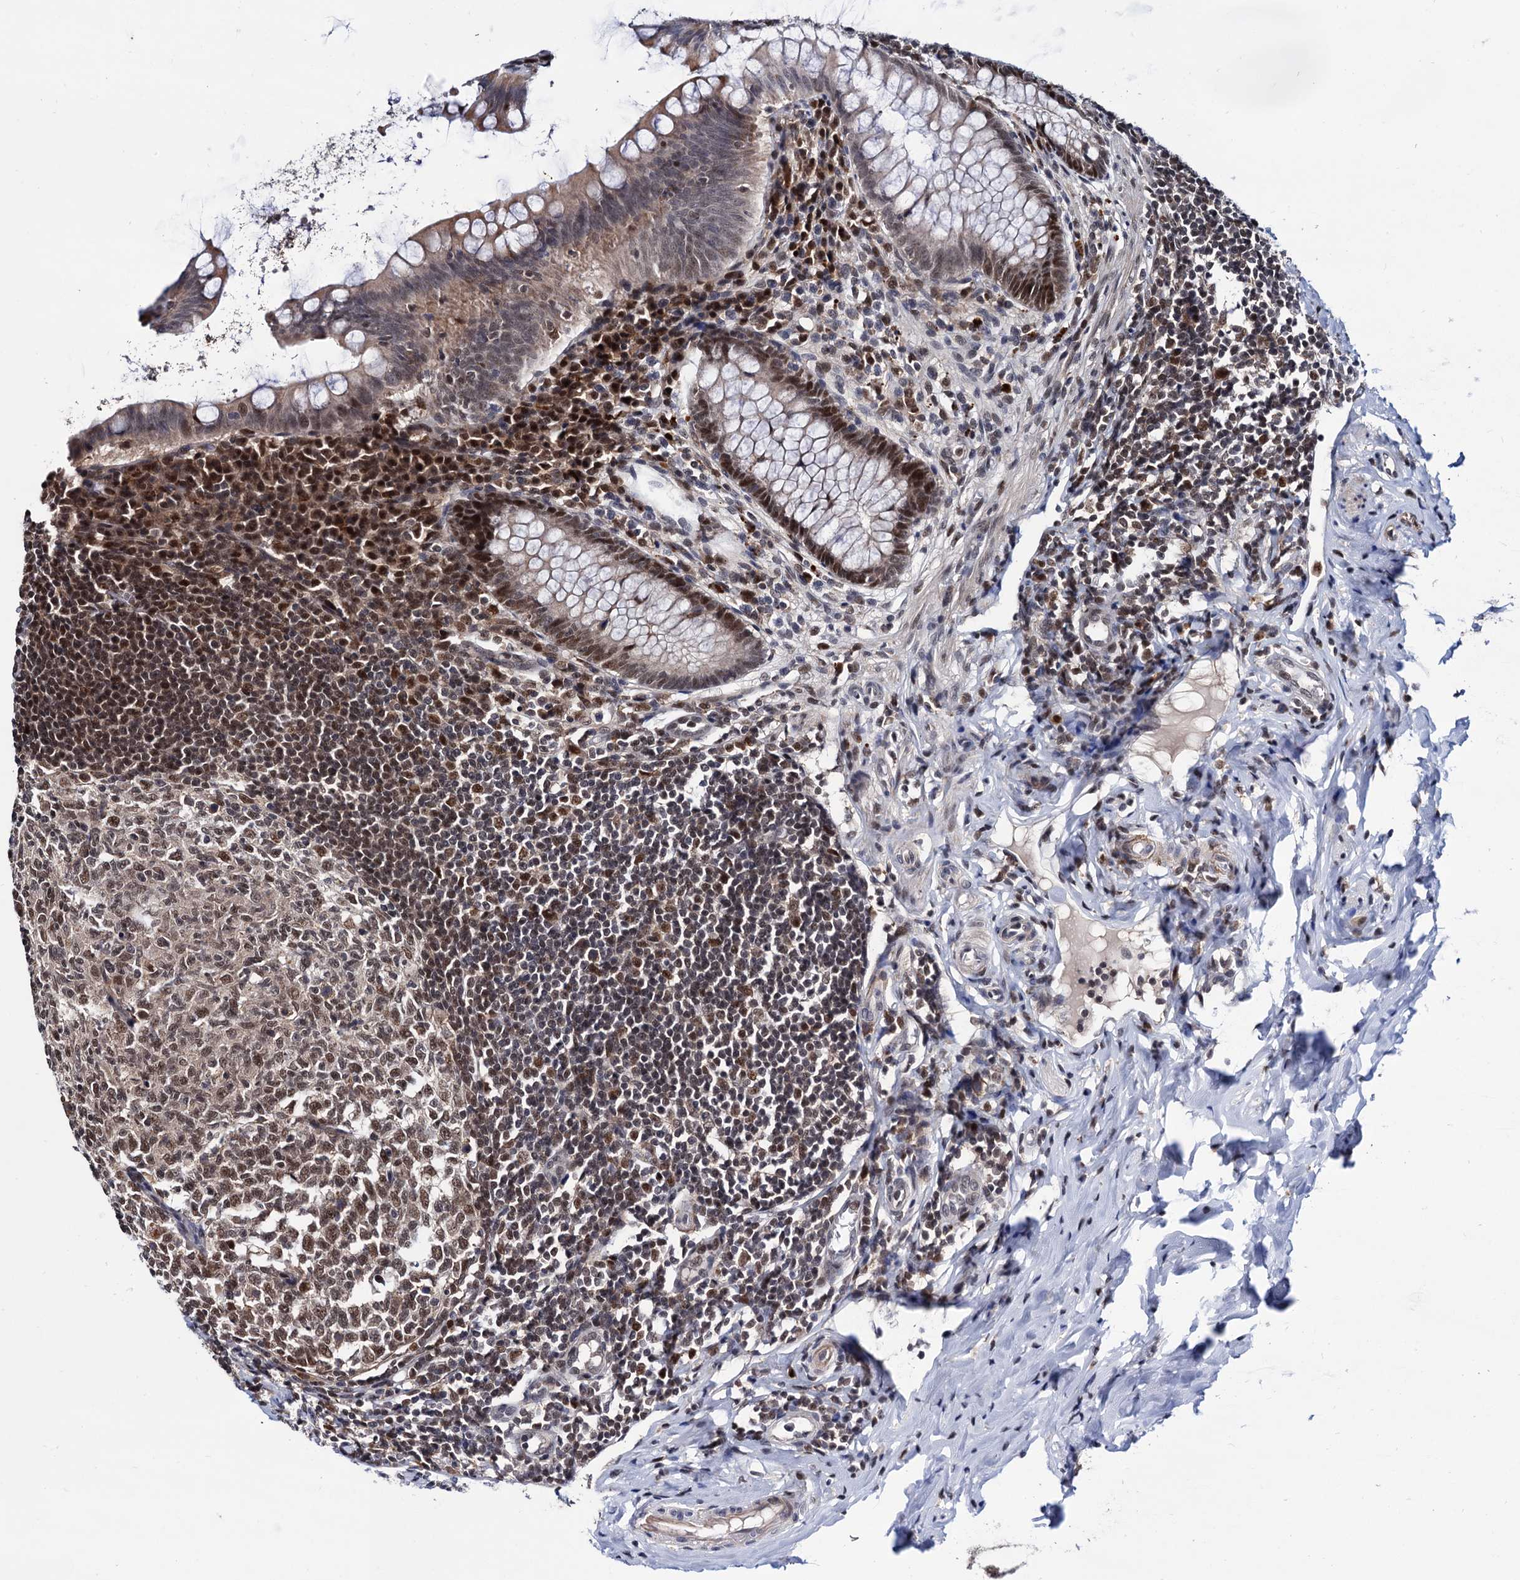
{"staining": {"intensity": "weak", "quantity": ">75%", "location": "cytoplasmic/membranous,nuclear"}, "tissue": "appendix", "cell_type": "Glandular cells", "image_type": "normal", "snomed": [{"axis": "morphology", "description": "Normal tissue, NOS"}, {"axis": "topography", "description": "Appendix"}], "caption": "Immunohistochemistry of unremarkable human appendix exhibits low levels of weak cytoplasmic/membranous,nuclear staining in about >75% of glandular cells. (IHC, brightfield microscopy, high magnification).", "gene": "RNASEH2B", "patient": {"sex": "female", "age": 33}}